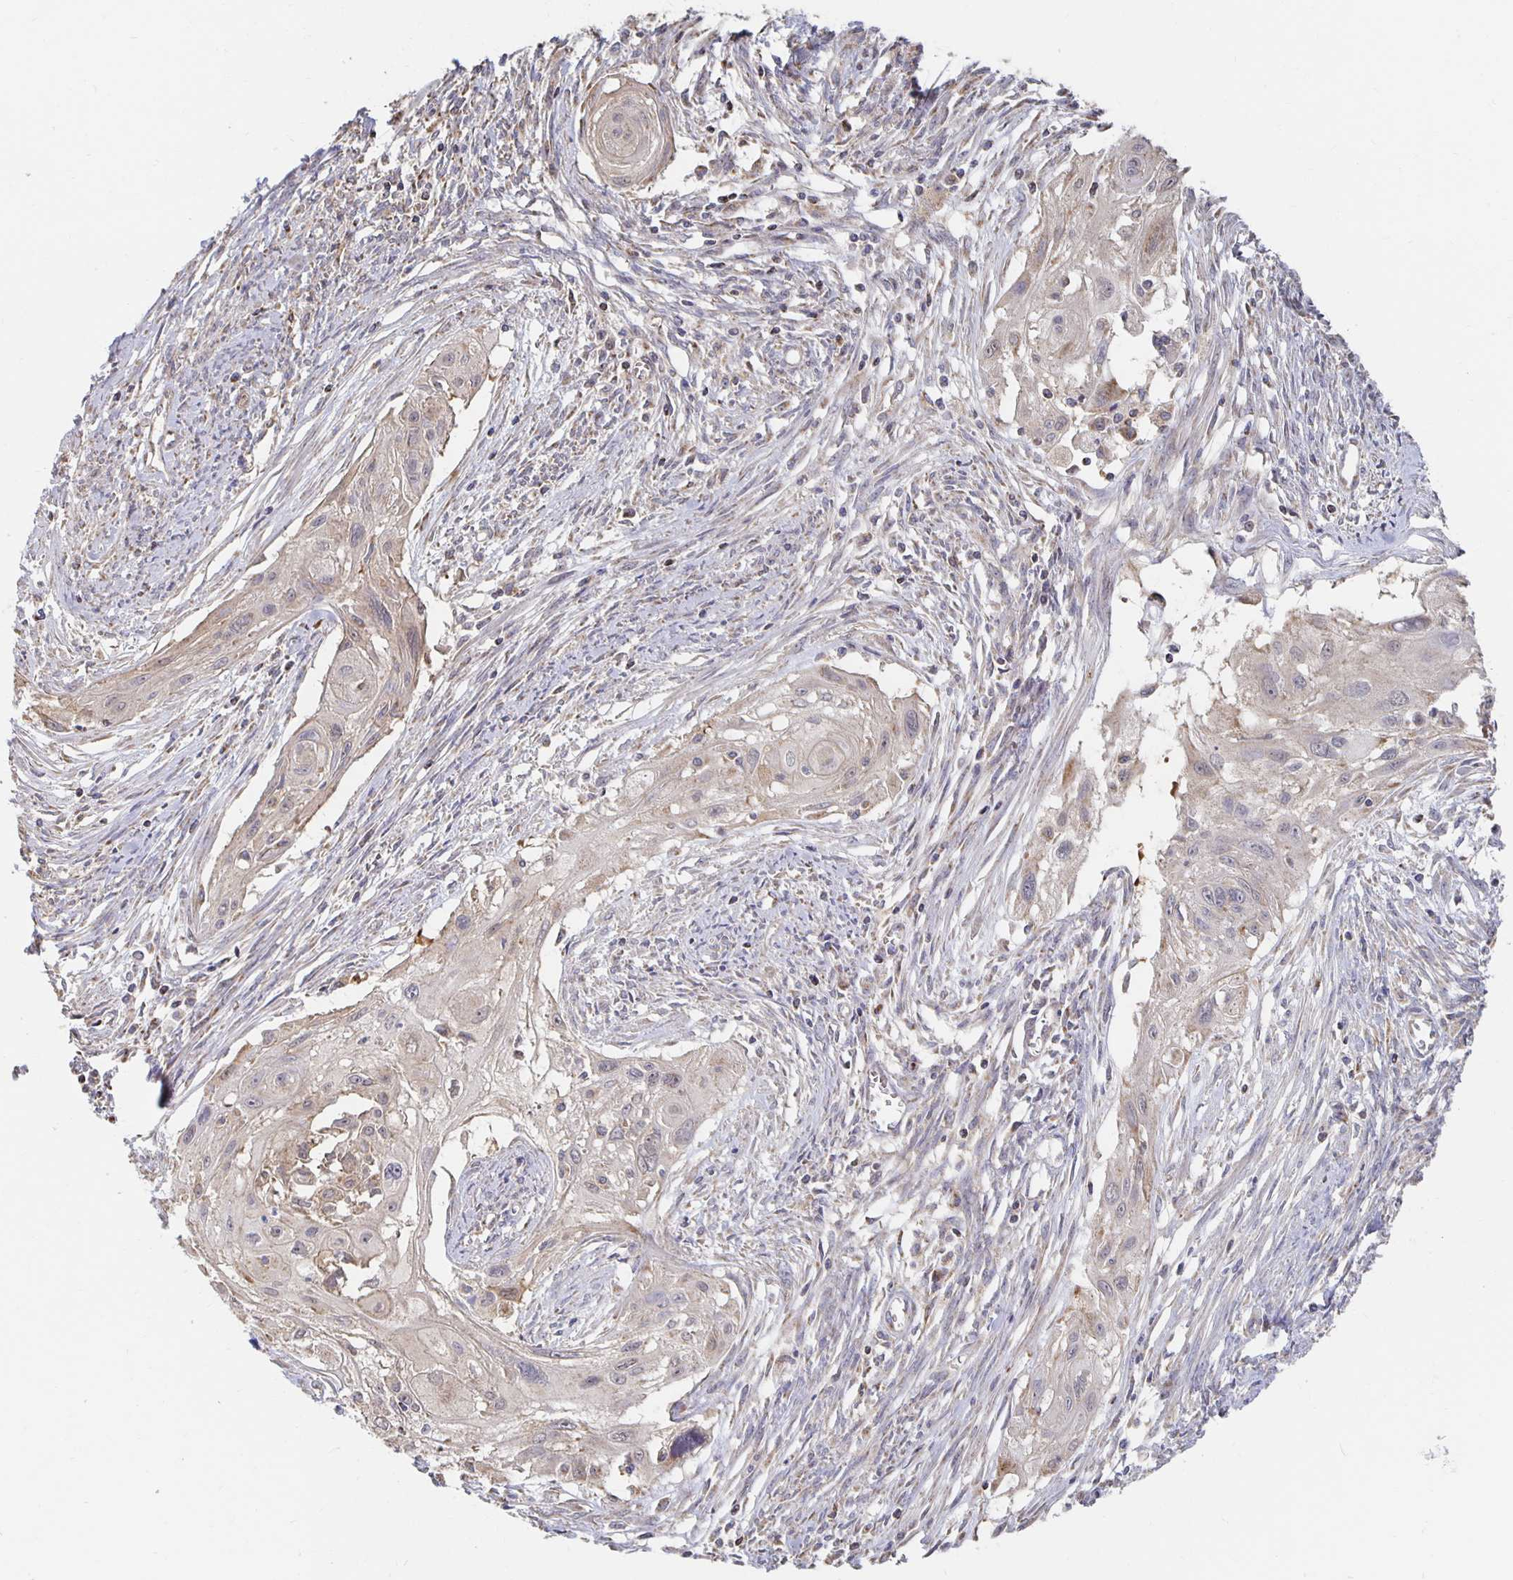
{"staining": {"intensity": "weak", "quantity": "<25%", "location": "cytoplasmic/membranous"}, "tissue": "cervical cancer", "cell_type": "Tumor cells", "image_type": "cancer", "snomed": [{"axis": "morphology", "description": "Squamous cell carcinoma, NOS"}, {"axis": "topography", "description": "Cervix"}], "caption": "This is an immunohistochemistry photomicrograph of human squamous cell carcinoma (cervical). There is no expression in tumor cells.", "gene": "NKX2-8", "patient": {"sex": "female", "age": 49}}